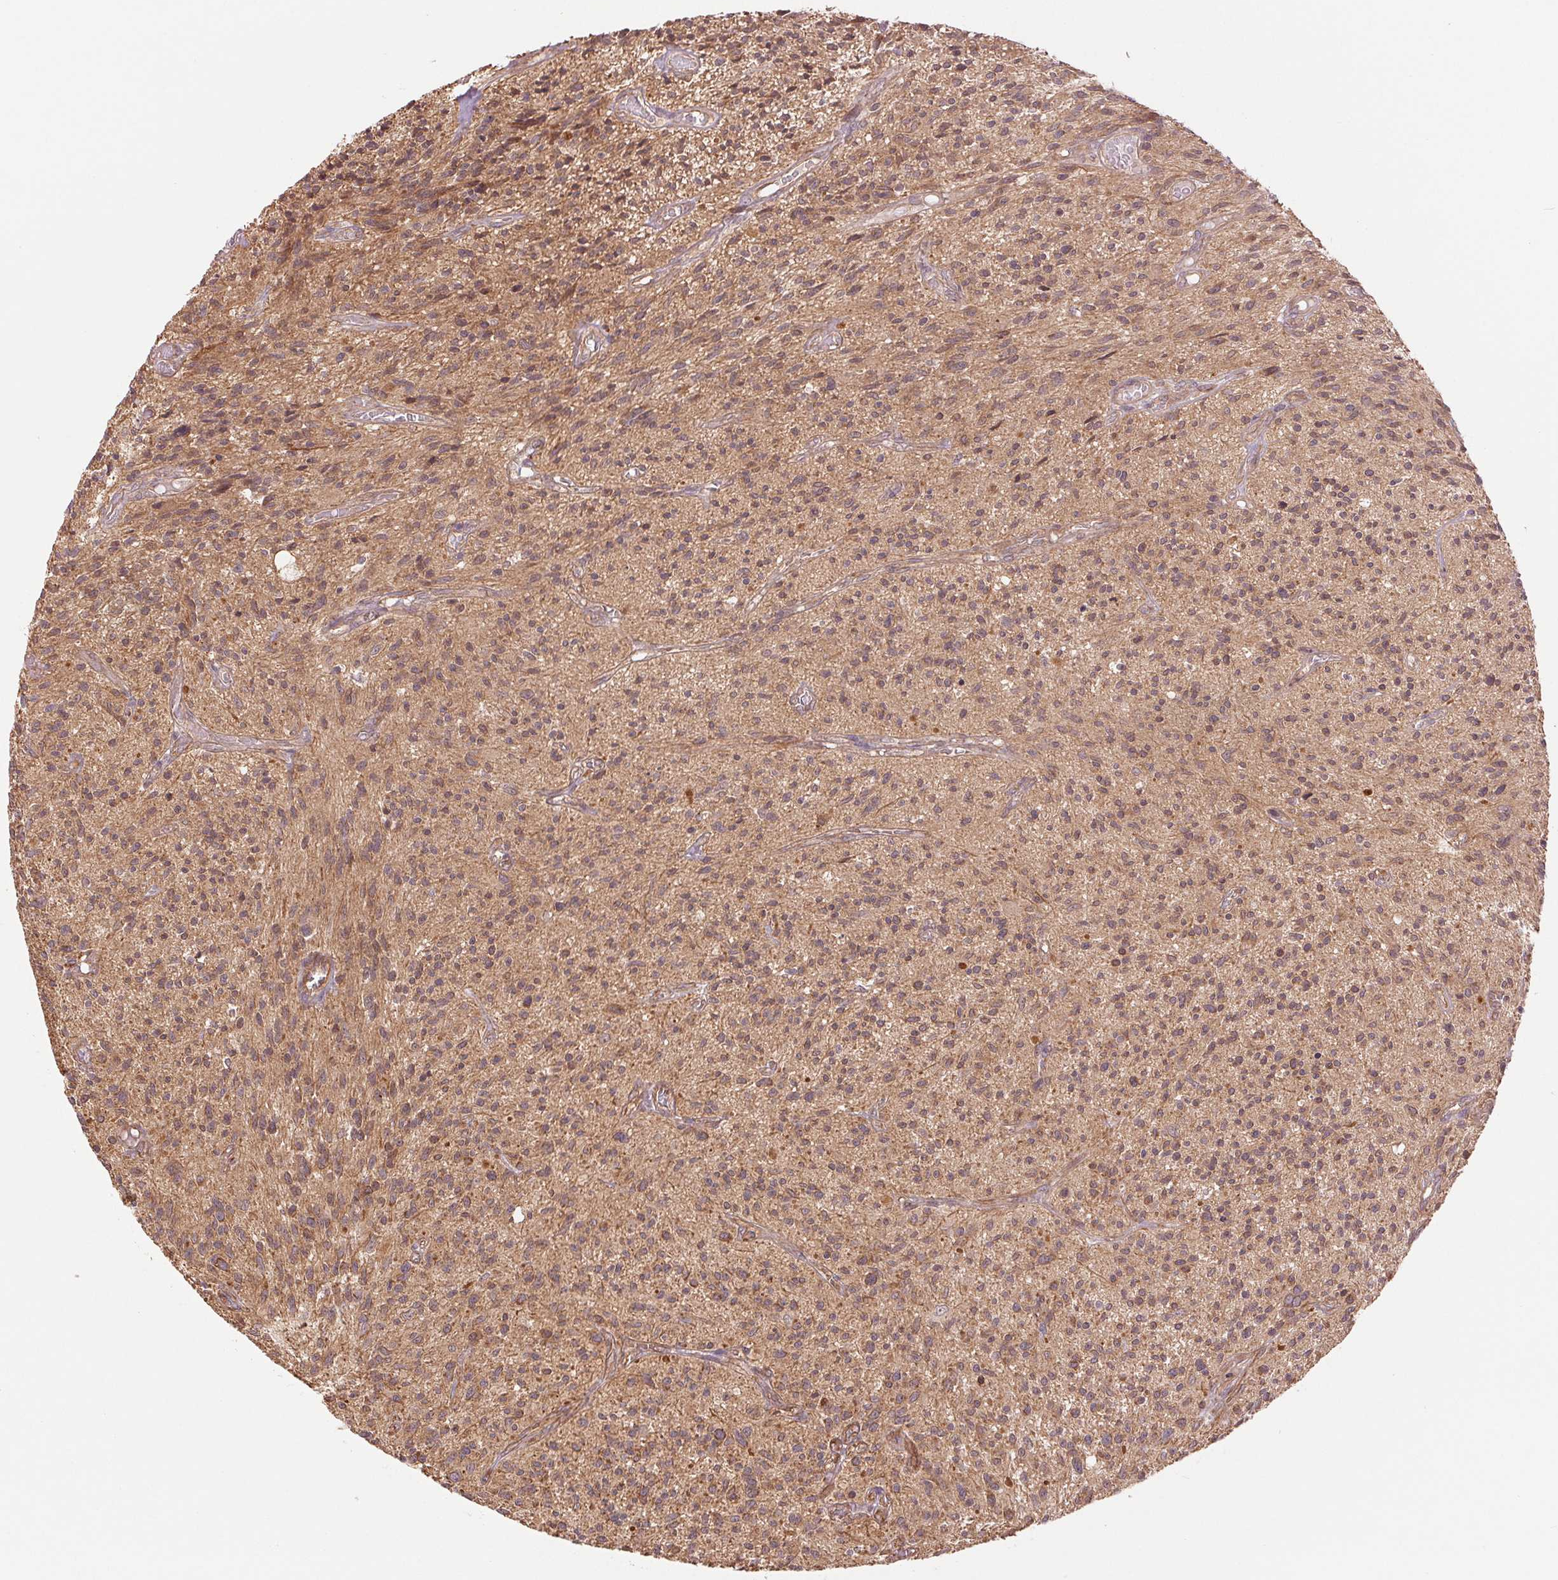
{"staining": {"intensity": "weak", "quantity": ">75%", "location": "cytoplasmic/membranous"}, "tissue": "glioma", "cell_type": "Tumor cells", "image_type": "cancer", "snomed": [{"axis": "morphology", "description": "Glioma, malignant, High grade"}, {"axis": "topography", "description": "Brain"}], "caption": "The micrograph exhibits immunohistochemical staining of high-grade glioma (malignant). There is weak cytoplasmic/membranous positivity is appreciated in about >75% of tumor cells. Nuclei are stained in blue.", "gene": "STARD7", "patient": {"sex": "male", "age": 75}}